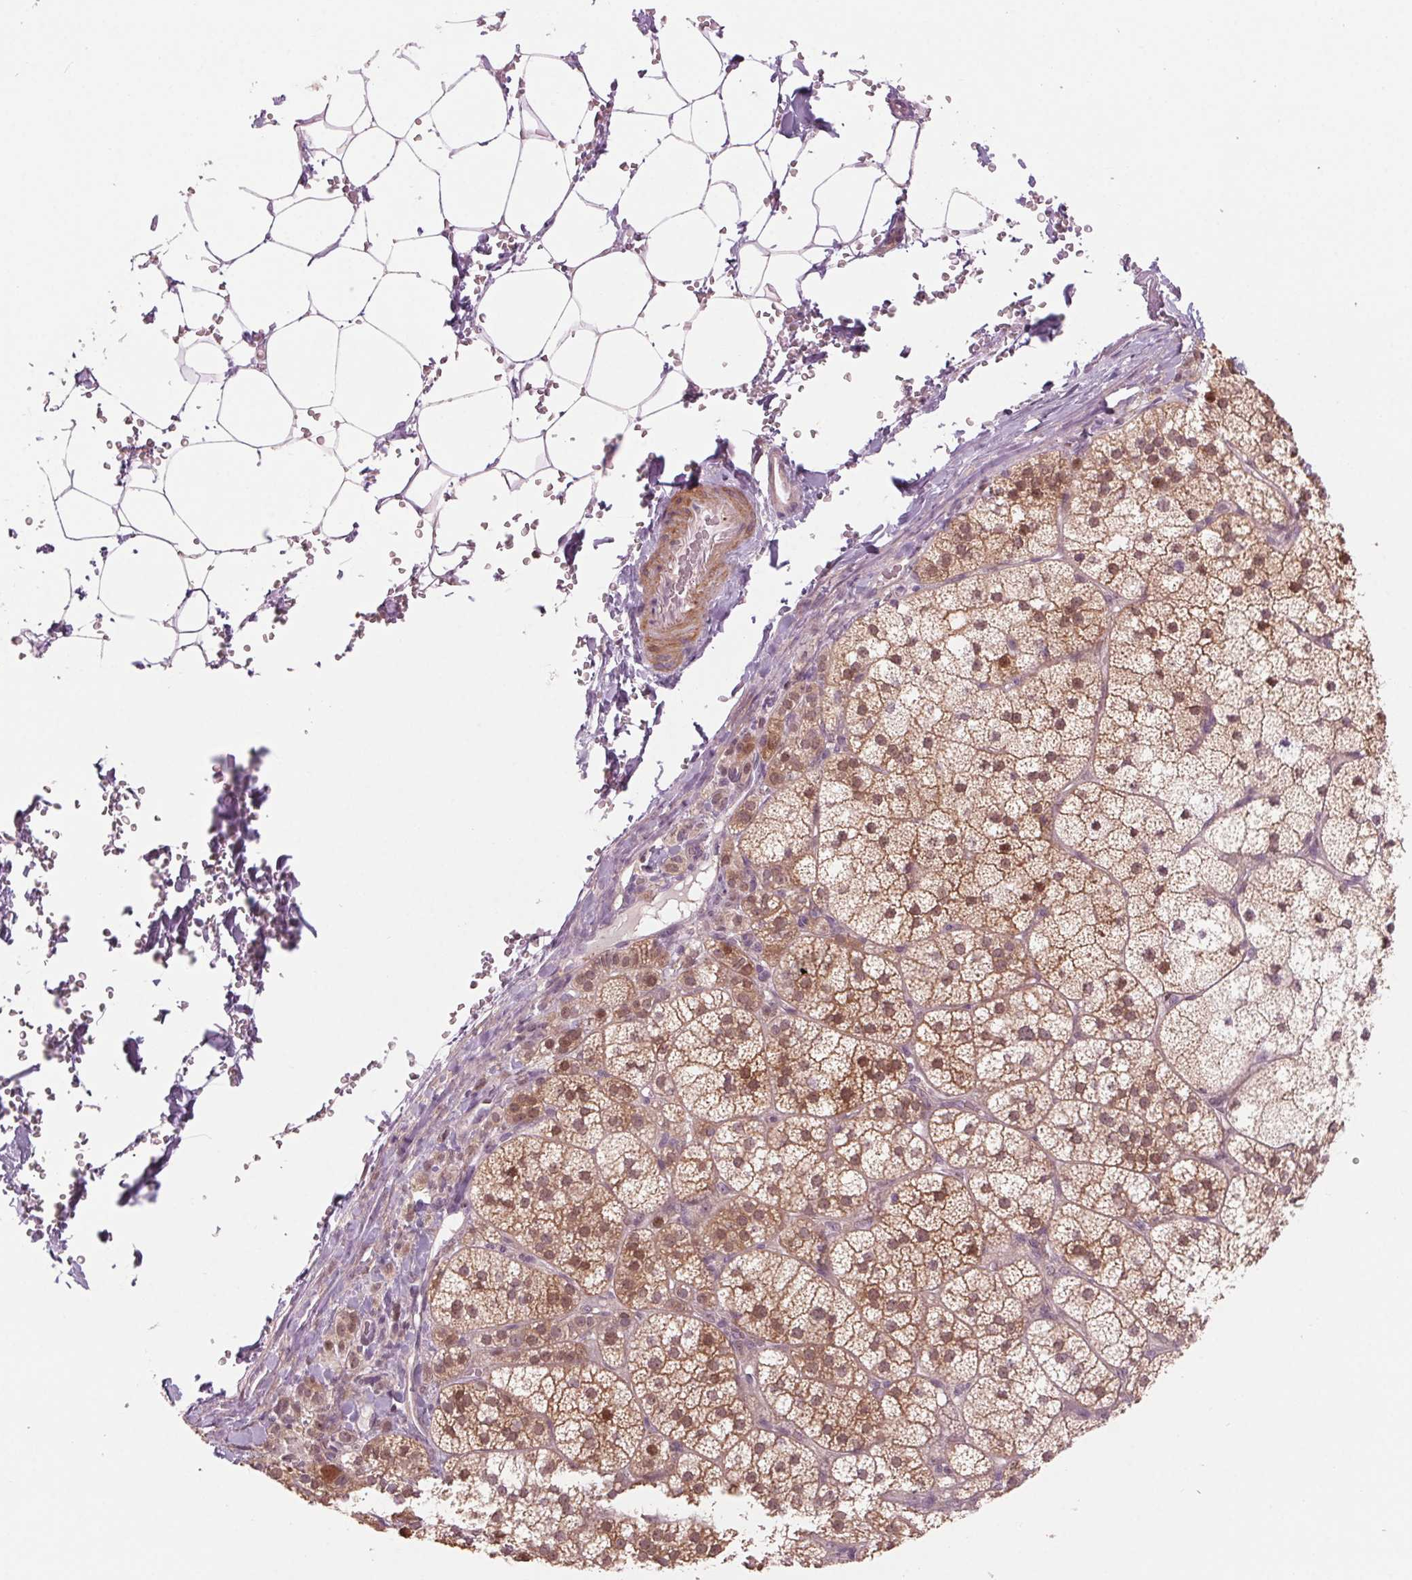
{"staining": {"intensity": "moderate", "quantity": ">75%", "location": "cytoplasmic/membranous"}, "tissue": "adrenal gland", "cell_type": "Glandular cells", "image_type": "normal", "snomed": [{"axis": "morphology", "description": "Normal tissue, NOS"}, {"axis": "topography", "description": "Adrenal gland"}], "caption": "About >75% of glandular cells in unremarkable adrenal gland show moderate cytoplasmic/membranous protein positivity as visualized by brown immunohistochemical staining.", "gene": "HHLA2", "patient": {"sex": "female", "age": 60}}